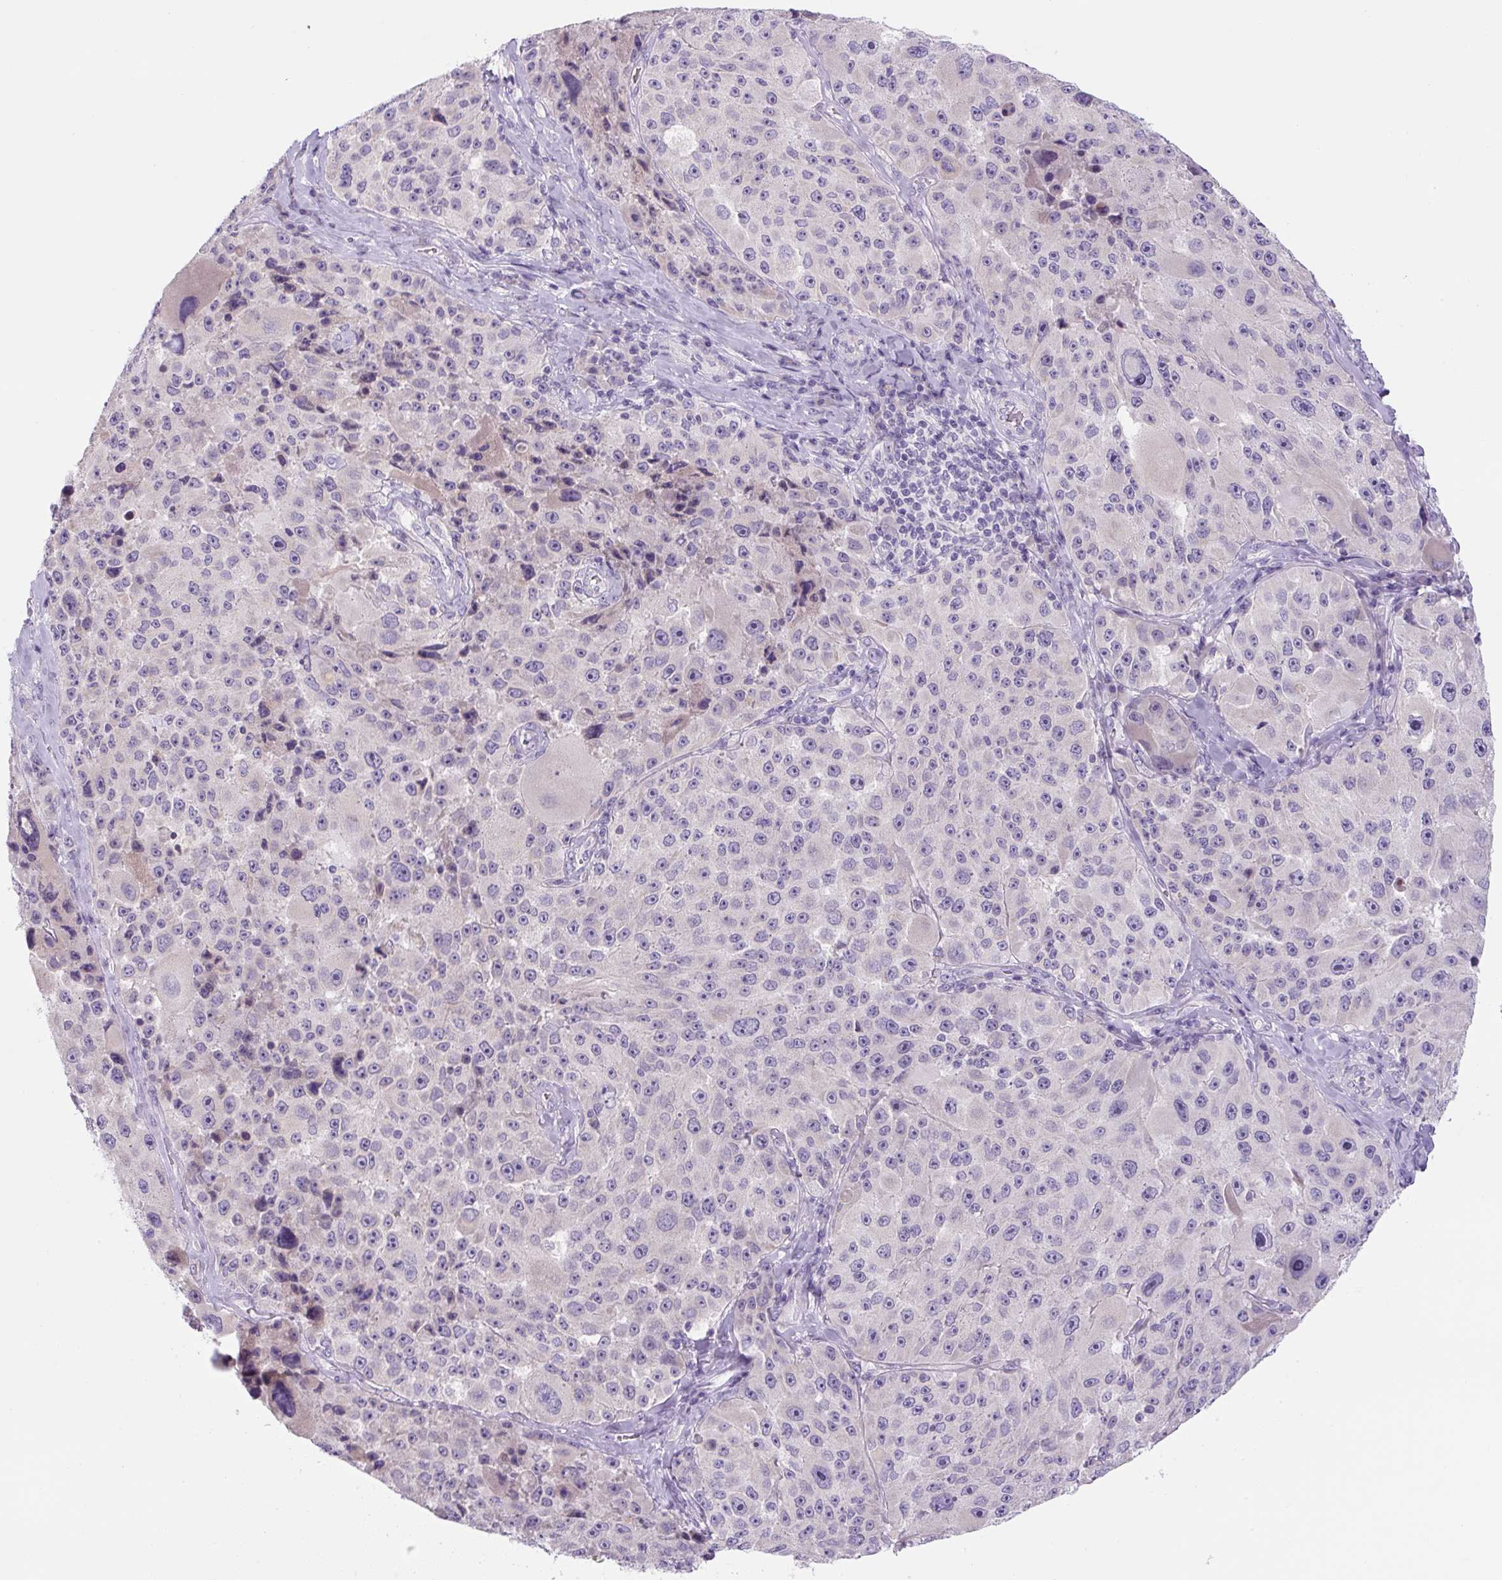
{"staining": {"intensity": "weak", "quantity": "<25%", "location": "cytoplasmic/membranous"}, "tissue": "melanoma", "cell_type": "Tumor cells", "image_type": "cancer", "snomed": [{"axis": "morphology", "description": "Malignant melanoma, Metastatic site"}, {"axis": "topography", "description": "Lymph node"}], "caption": "There is no significant staining in tumor cells of melanoma. (DAB immunohistochemistry (IHC) visualized using brightfield microscopy, high magnification).", "gene": "YIF1B", "patient": {"sex": "male", "age": 62}}